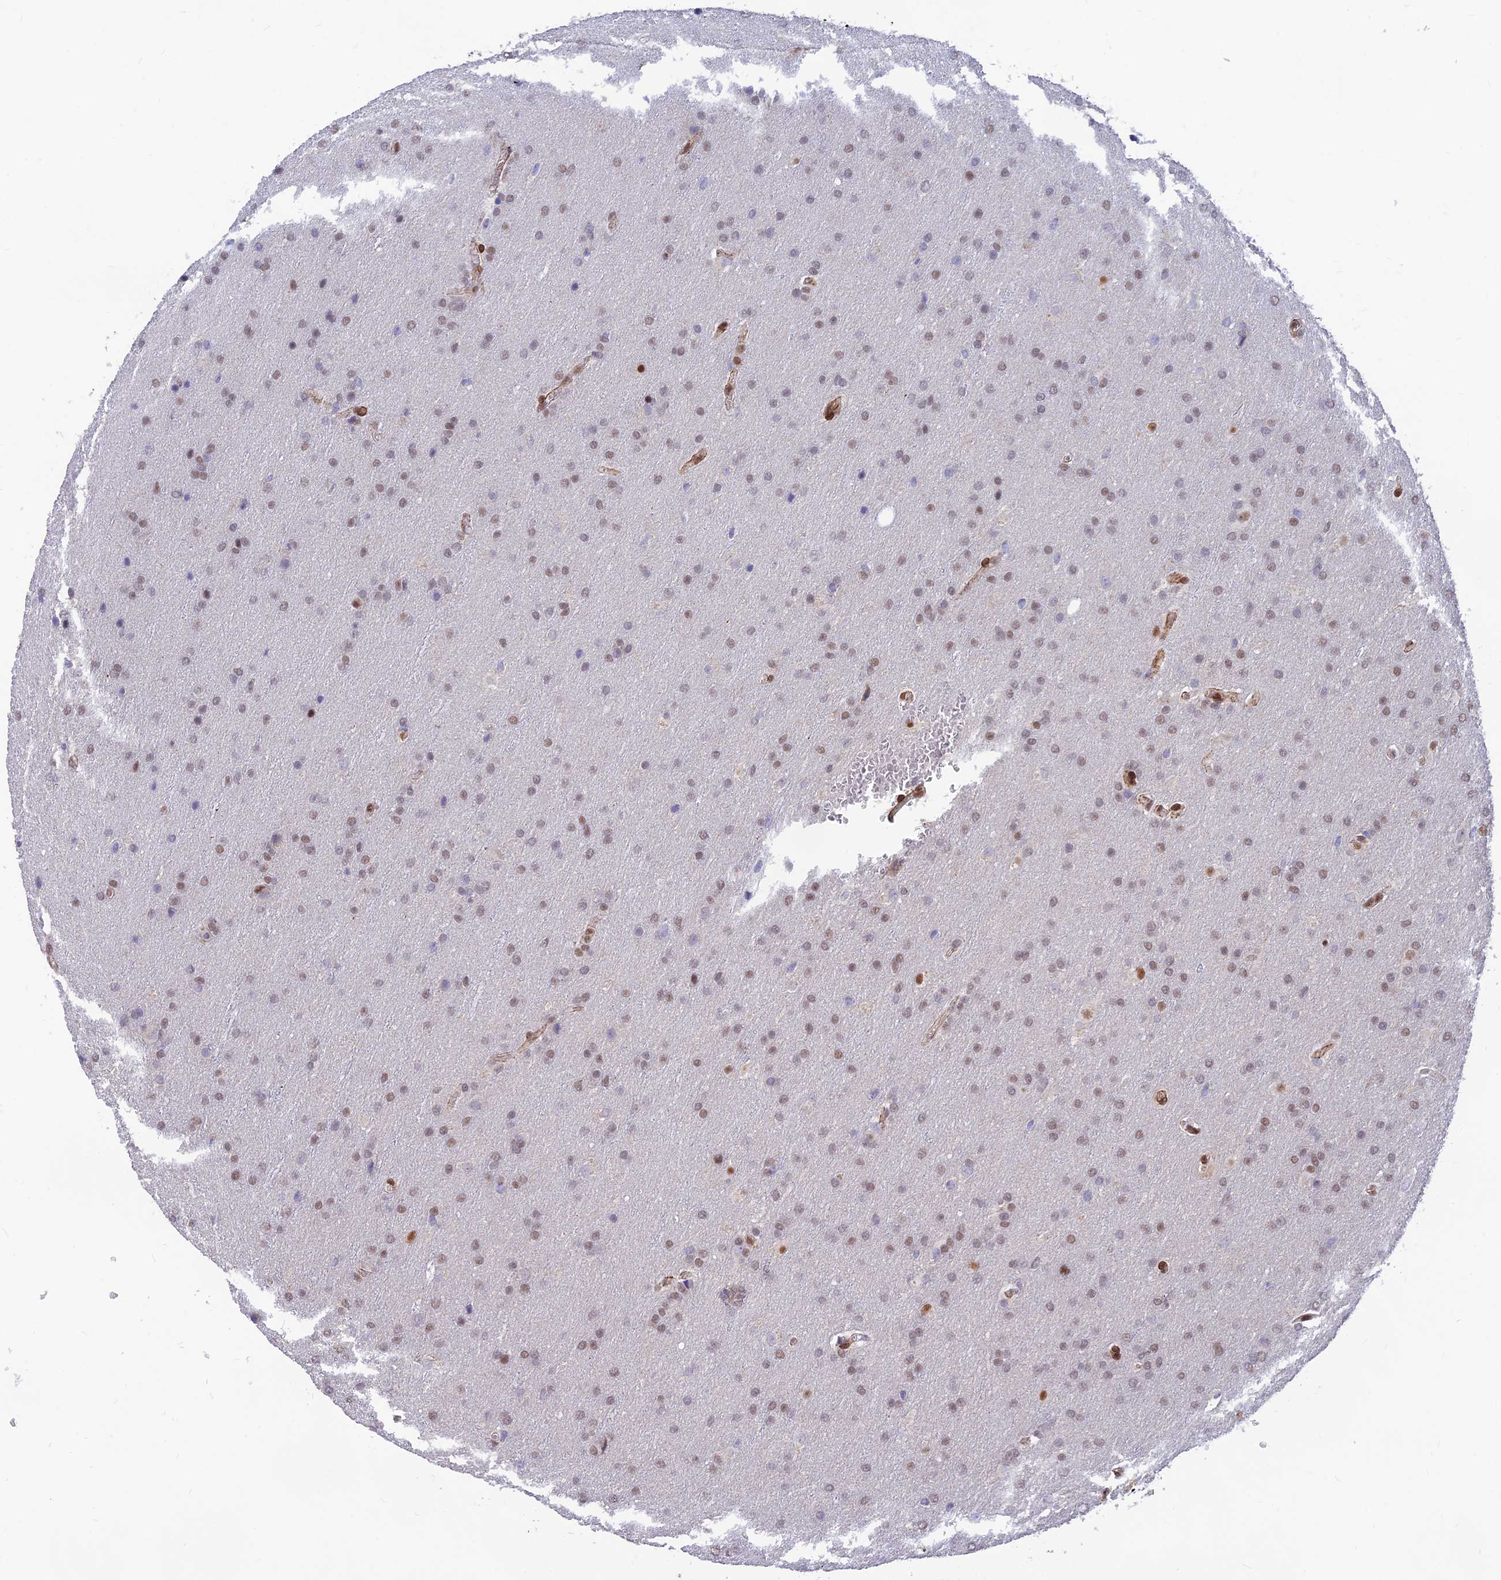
{"staining": {"intensity": "weak", "quantity": "25%-75%", "location": "nuclear"}, "tissue": "glioma", "cell_type": "Tumor cells", "image_type": "cancer", "snomed": [{"axis": "morphology", "description": "Glioma, malignant, Low grade"}, {"axis": "topography", "description": "Brain"}], "caption": "A low amount of weak nuclear expression is appreciated in about 25%-75% of tumor cells in glioma tissue.", "gene": "CLK4", "patient": {"sex": "female", "age": 32}}